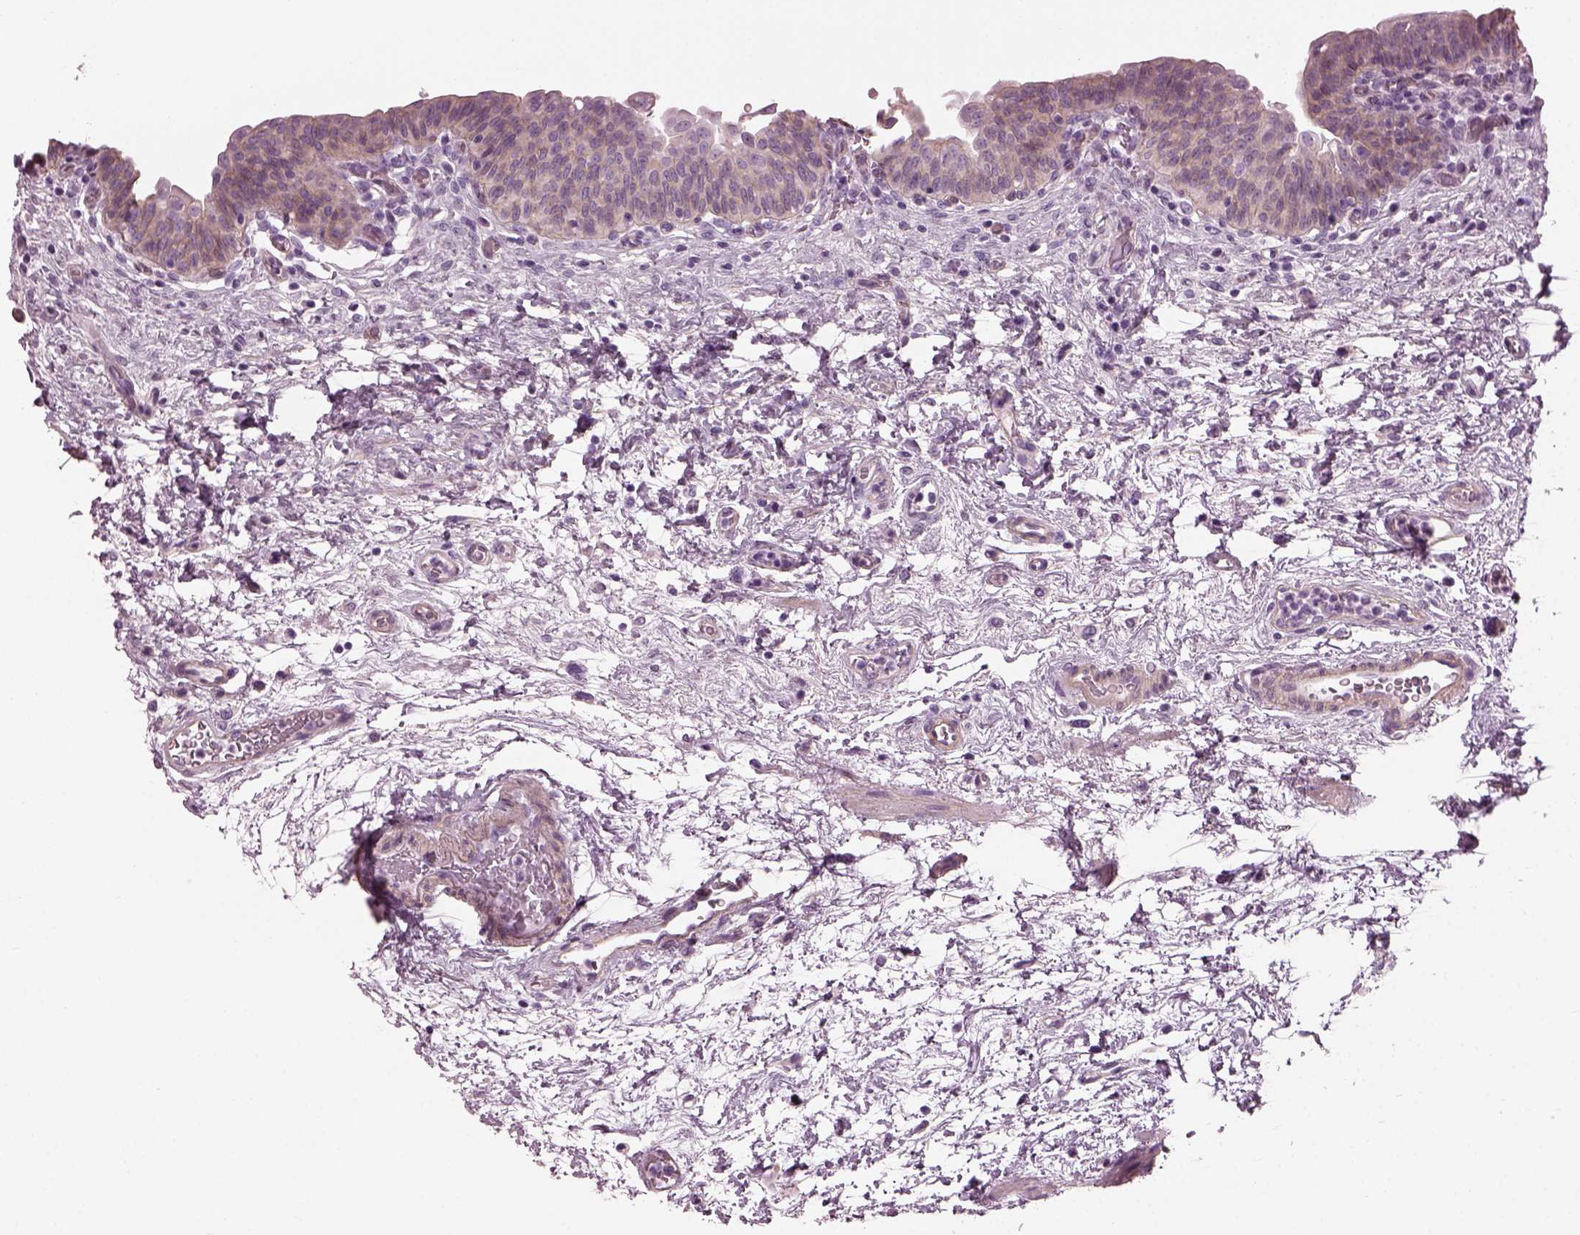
{"staining": {"intensity": "weak", "quantity": "<25%", "location": "cytoplasmic/membranous"}, "tissue": "urinary bladder", "cell_type": "Urothelial cells", "image_type": "normal", "snomed": [{"axis": "morphology", "description": "Normal tissue, NOS"}, {"axis": "topography", "description": "Urinary bladder"}], "caption": "Immunohistochemistry photomicrograph of benign urinary bladder: human urinary bladder stained with DAB (3,3'-diaminobenzidine) demonstrates no significant protein expression in urothelial cells.", "gene": "BFSP1", "patient": {"sex": "male", "age": 69}}